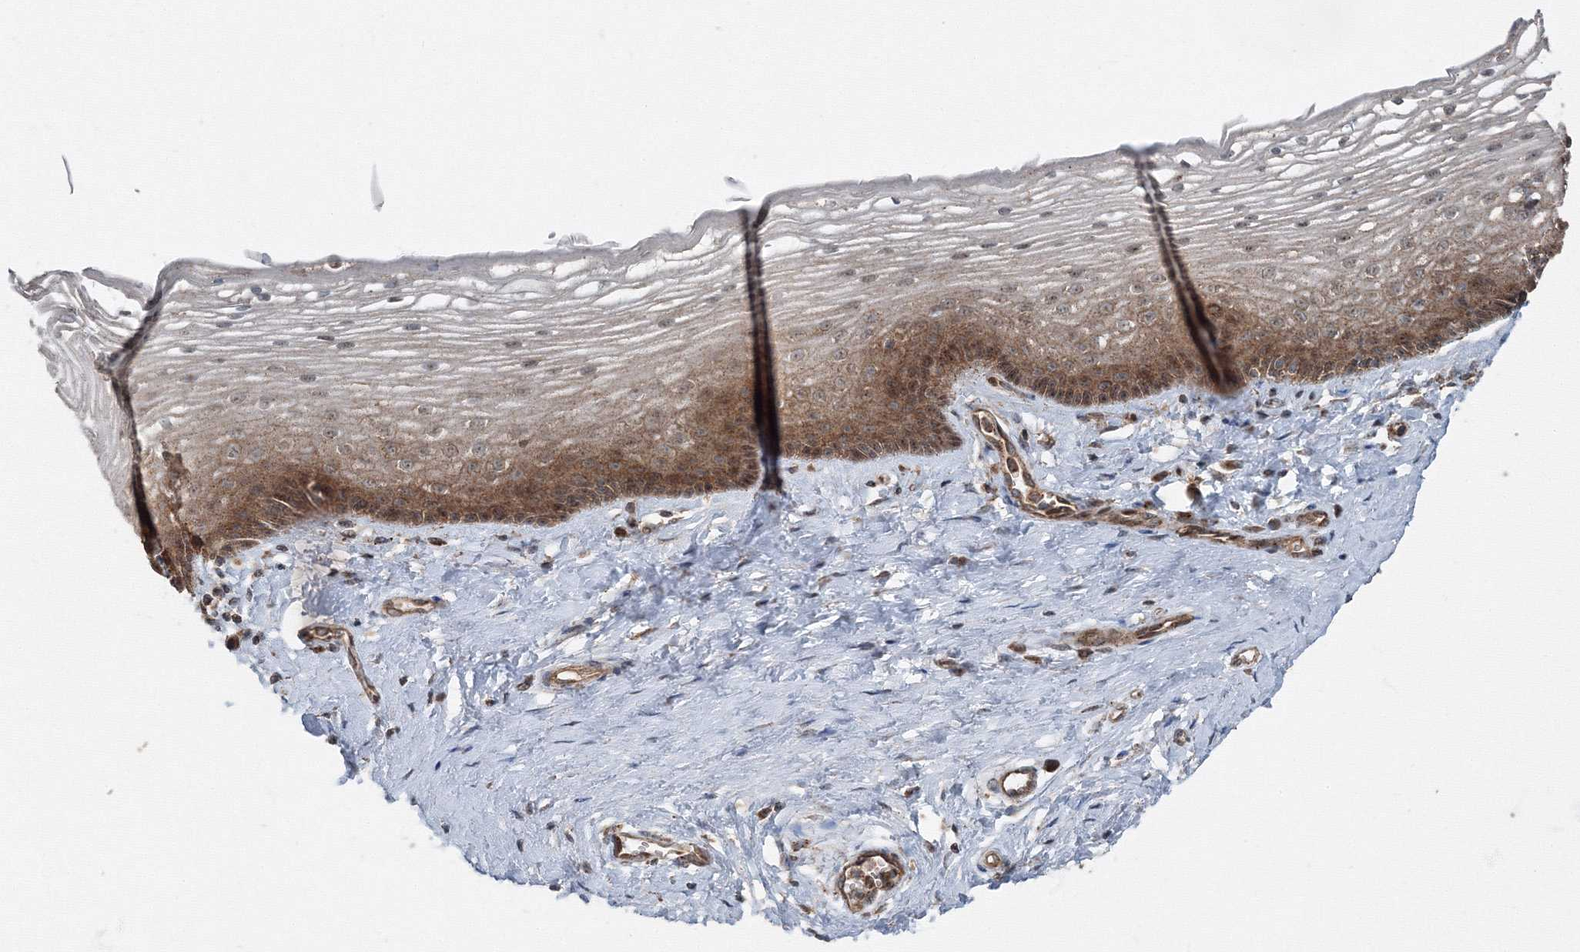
{"staining": {"intensity": "moderate", "quantity": "25%-75%", "location": "cytoplasmic/membranous,nuclear"}, "tissue": "vagina", "cell_type": "Squamous epithelial cells", "image_type": "normal", "snomed": [{"axis": "morphology", "description": "Normal tissue, NOS"}, {"axis": "topography", "description": "Vagina"}], "caption": "This is a photomicrograph of immunohistochemistry (IHC) staining of benign vagina, which shows moderate staining in the cytoplasmic/membranous,nuclear of squamous epithelial cells.", "gene": "AASDH", "patient": {"sex": "female", "age": 46}}